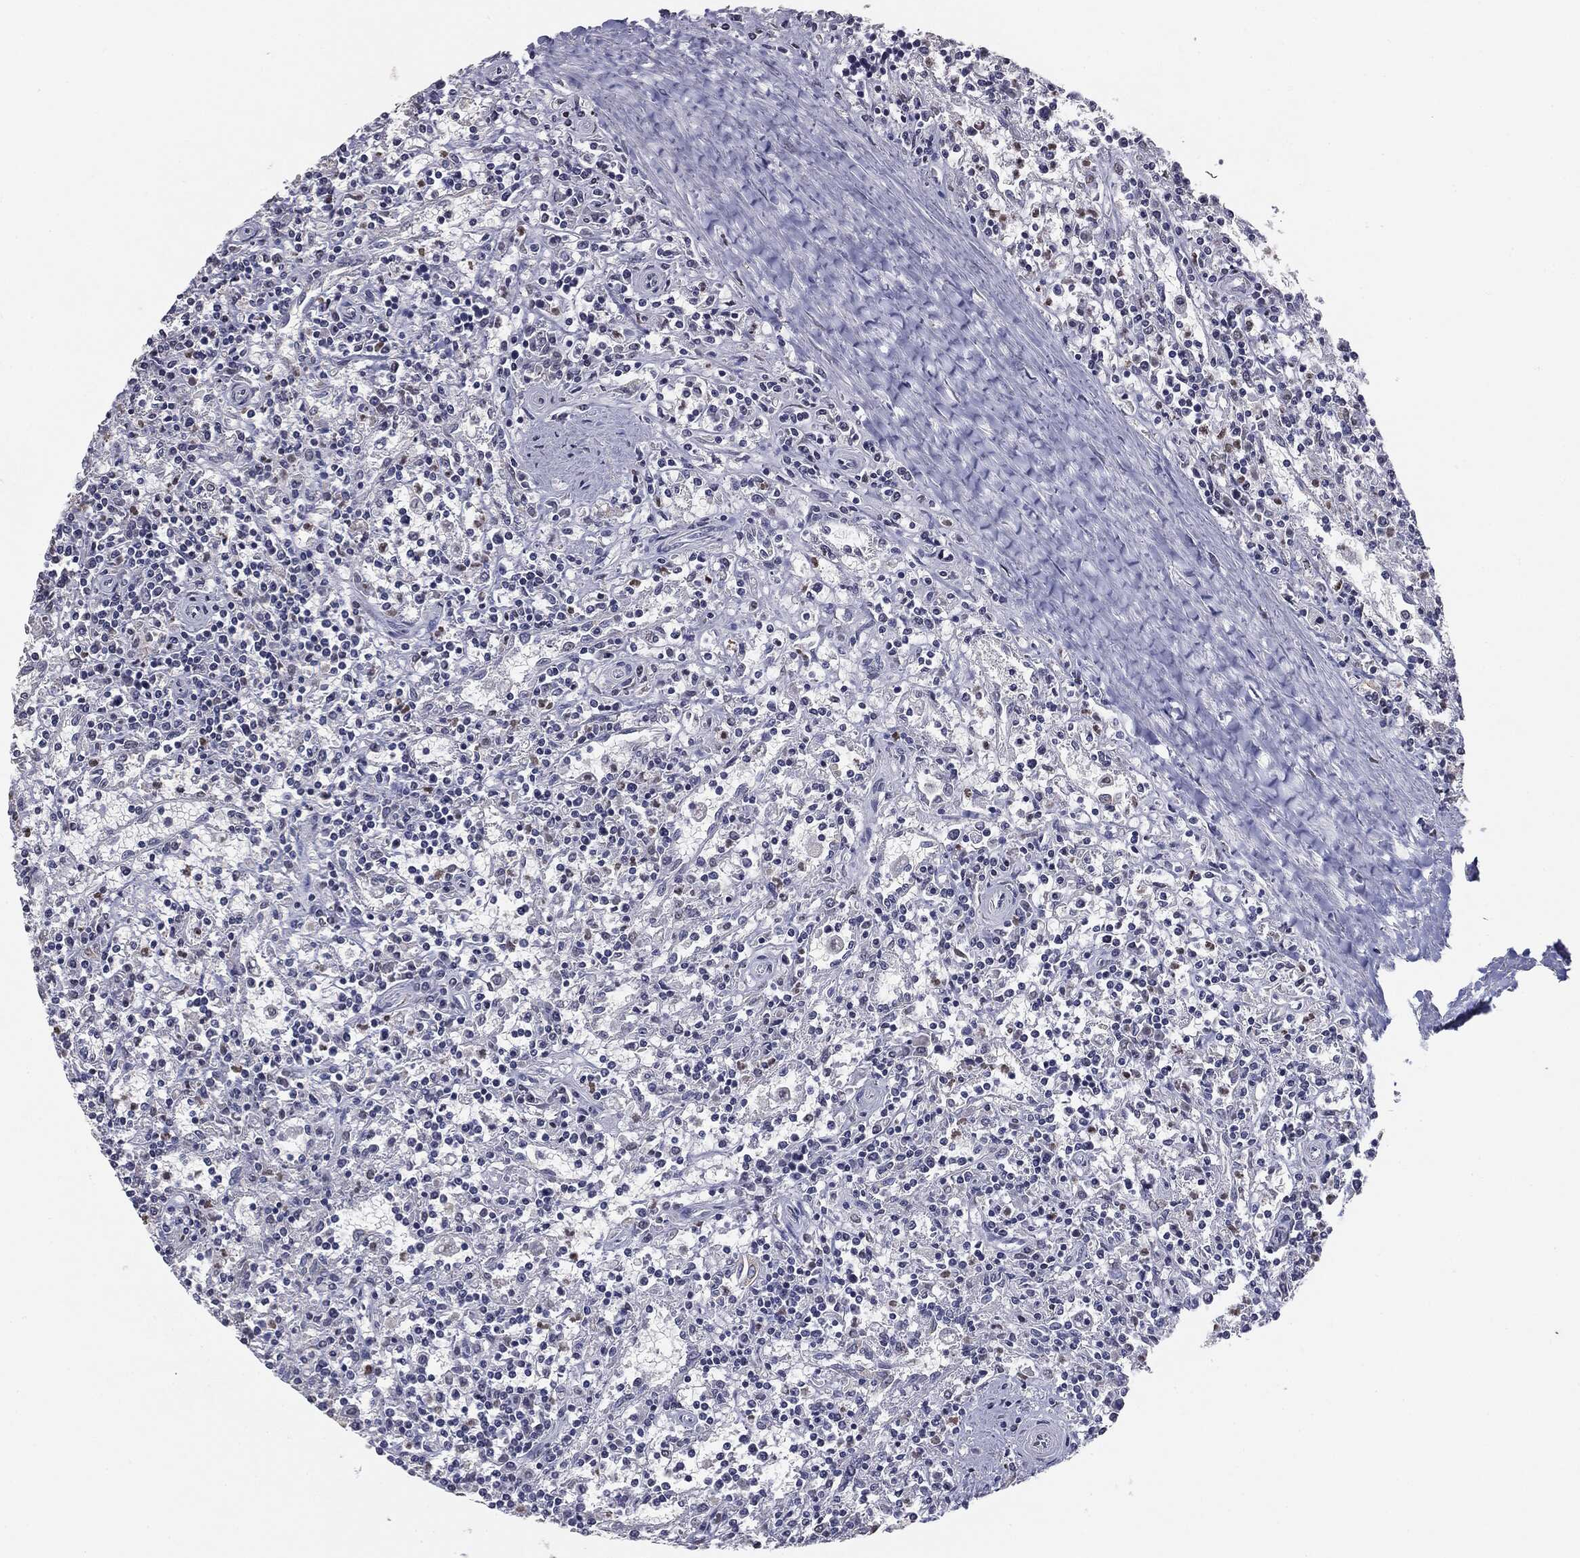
{"staining": {"intensity": "negative", "quantity": "none", "location": "none"}, "tissue": "lymphoma", "cell_type": "Tumor cells", "image_type": "cancer", "snomed": [{"axis": "morphology", "description": "Malignant lymphoma, non-Hodgkin's type, Low grade"}, {"axis": "topography", "description": "Spleen"}], "caption": "IHC photomicrograph of human malignant lymphoma, non-Hodgkin's type (low-grade) stained for a protein (brown), which reveals no positivity in tumor cells.", "gene": "SERPINB4", "patient": {"sex": "male", "age": 62}}